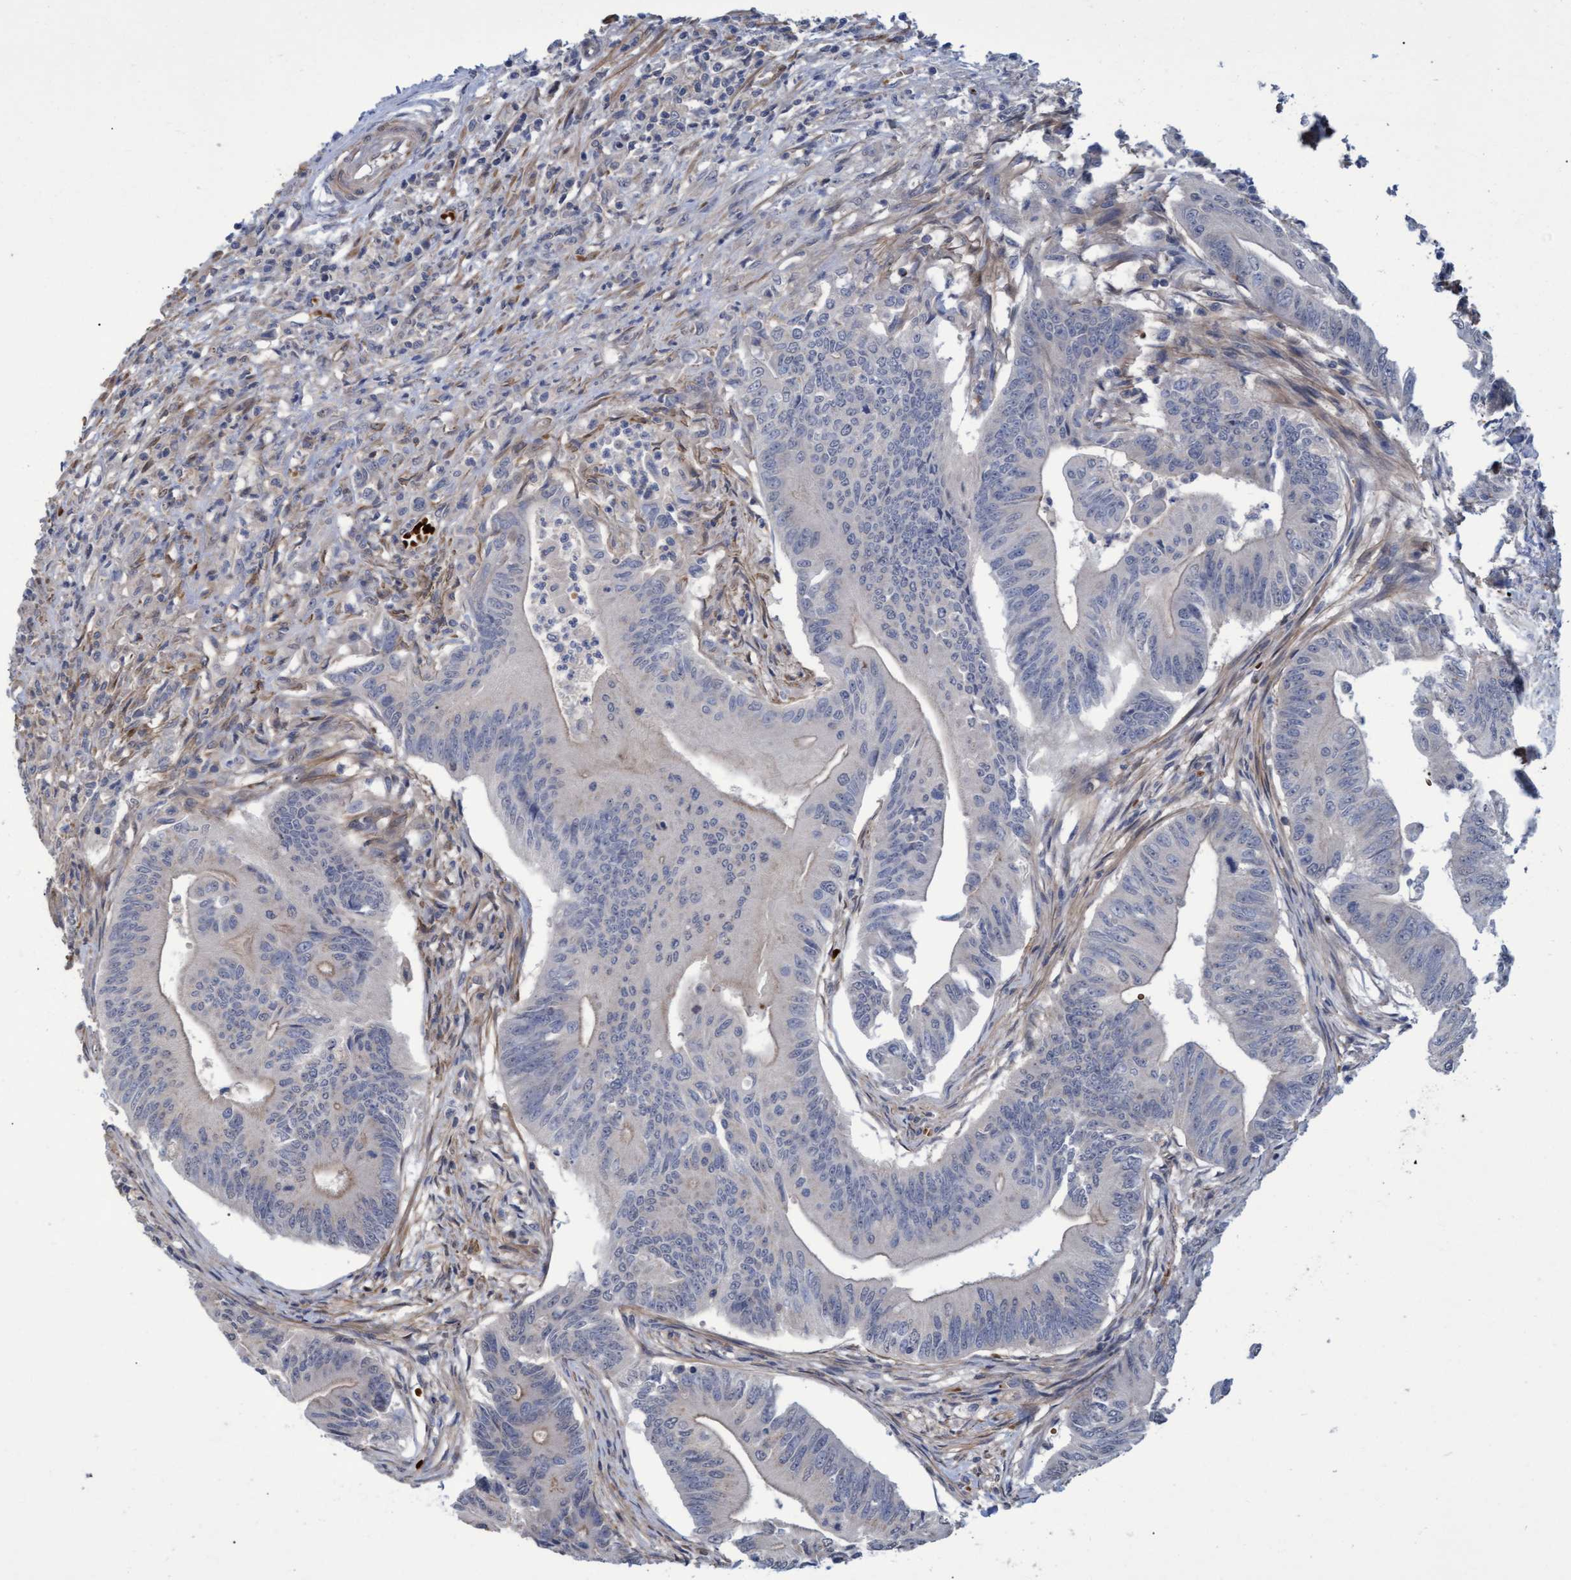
{"staining": {"intensity": "negative", "quantity": "none", "location": "none"}, "tissue": "colorectal cancer", "cell_type": "Tumor cells", "image_type": "cancer", "snomed": [{"axis": "morphology", "description": "Adenoma, NOS"}, {"axis": "morphology", "description": "Adenocarcinoma, NOS"}, {"axis": "topography", "description": "Colon"}], "caption": "High power microscopy photomicrograph of an immunohistochemistry histopathology image of colorectal adenoma, revealing no significant expression in tumor cells.", "gene": "NAA15", "patient": {"sex": "male", "age": 79}}